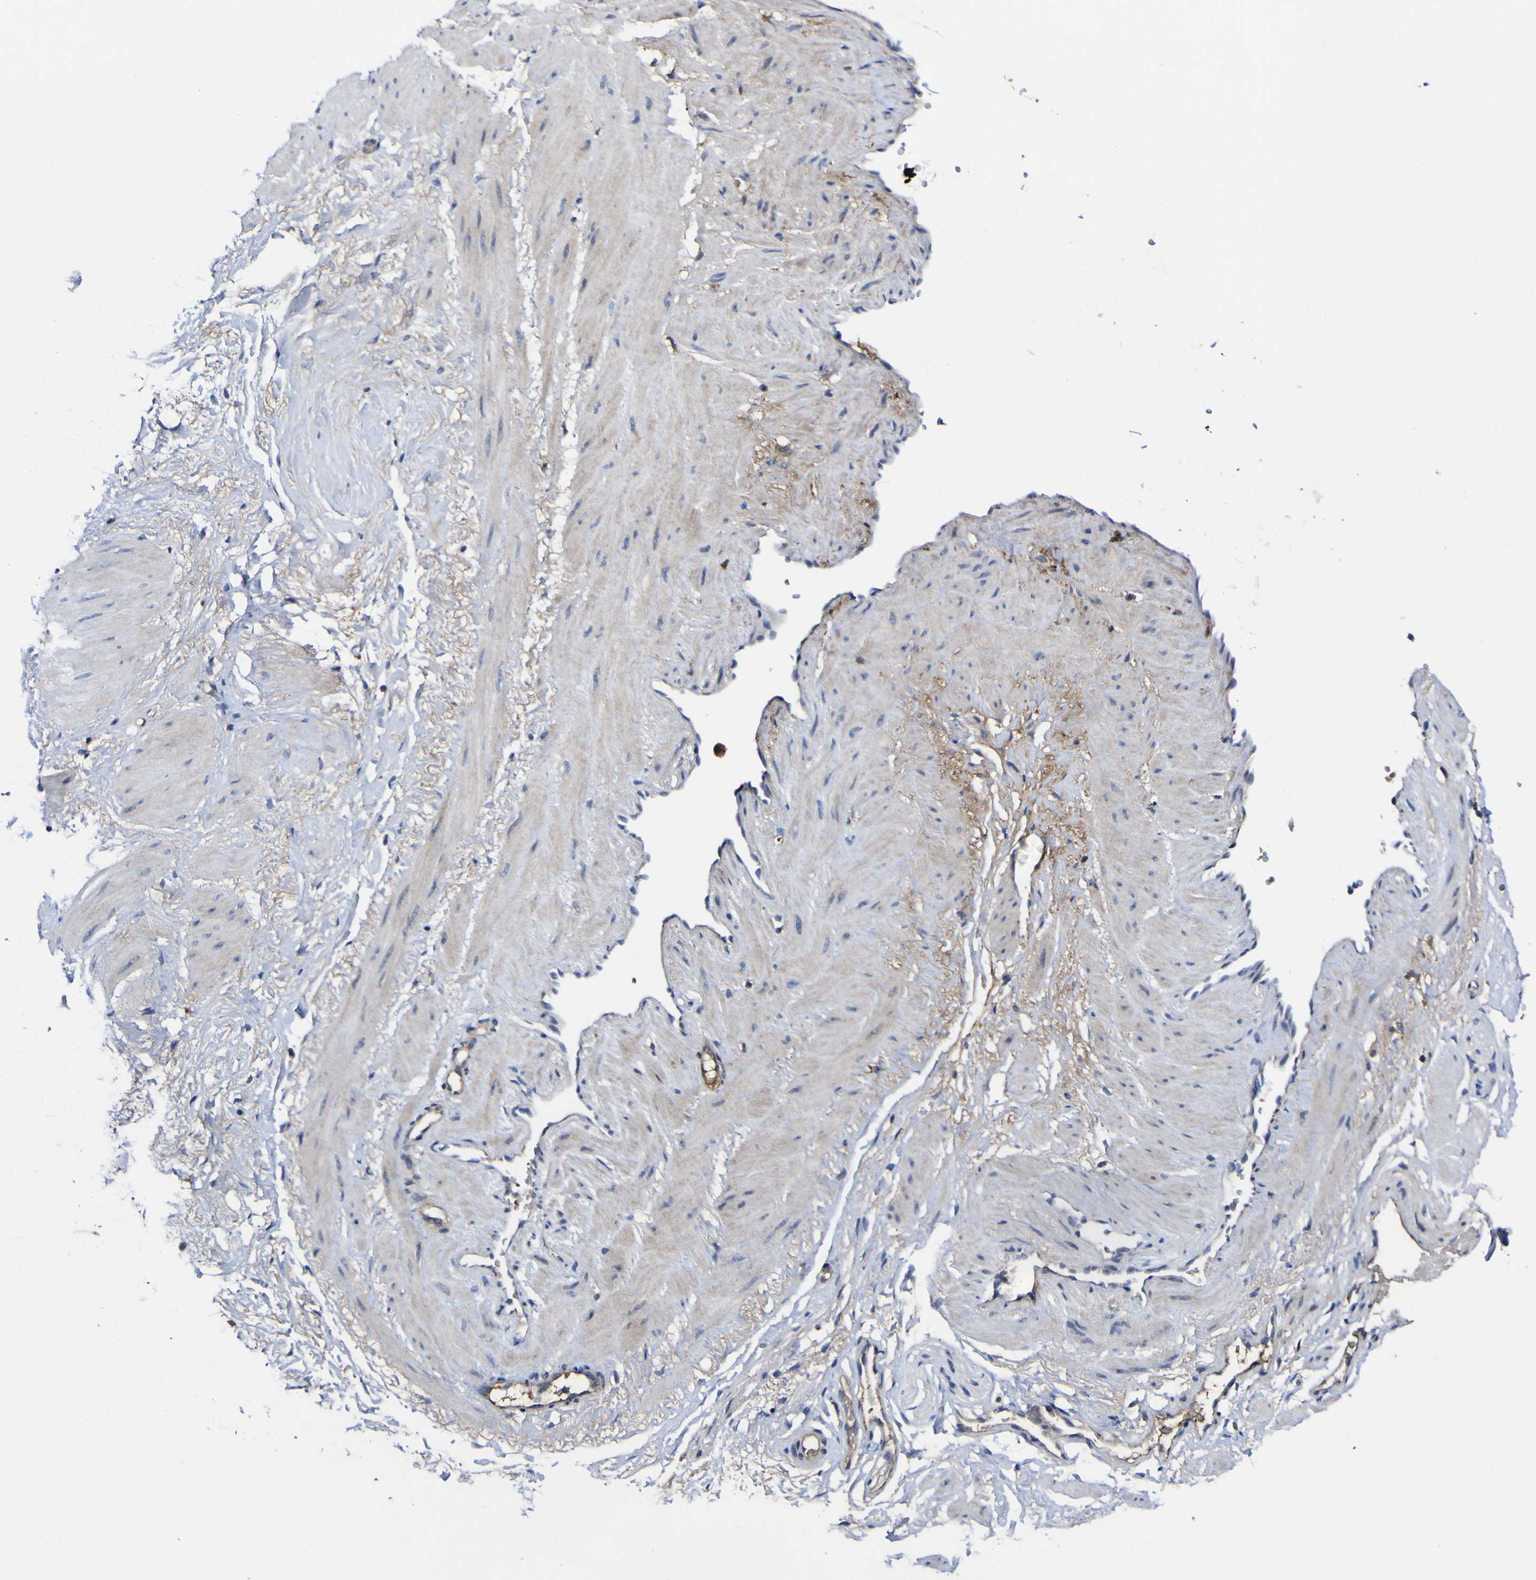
{"staining": {"intensity": "weak", "quantity": ">75%", "location": "cytoplasmic/membranous"}, "tissue": "adipose tissue", "cell_type": "Adipocytes", "image_type": "normal", "snomed": [{"axis": "morphology", "description": "Normal tissue, NOS"}, {"axis": "topography", "description": "Soft tissue"}, {"axis": "topography", "description": "Vascular tissue"}], "caption": "DAB immunohistochemical staining of benign adipose tissue demonstrates weak cytoplasmic/membranous protein expression in about >75% of adipocytes. (DAB IHC with brightfield microscopy, high magnification).", "gene": "CCDC90B", "patient": {"sex": "female", "age": 35}}